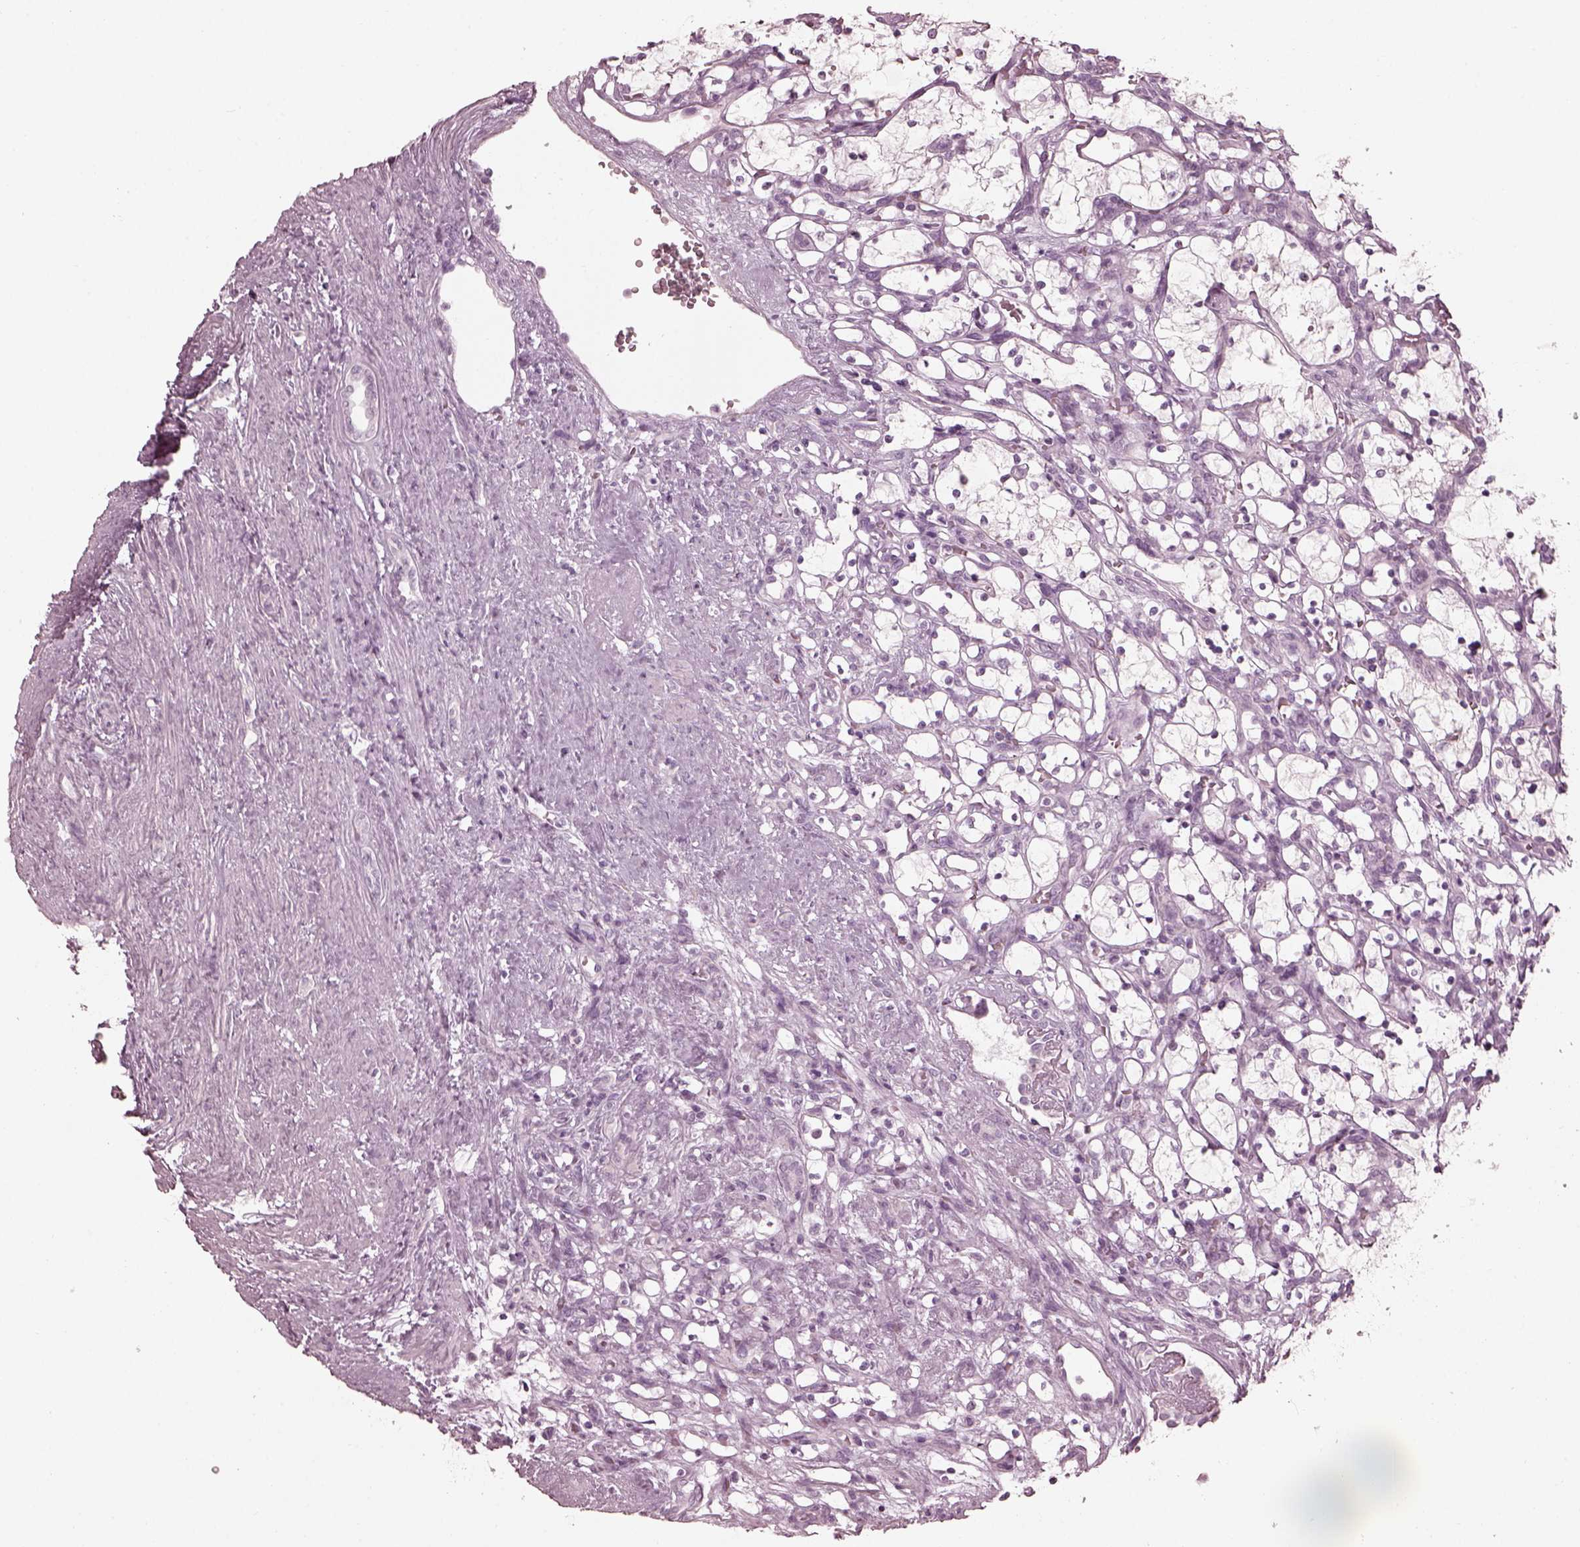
{"staining": {"intensity": "negative", "quantity": "none", "location": "none"}, "tissue": "renal cancer", "cell_type": "Tumor cells", "image_type": "cancer", "snomed": [{"axis": "morphology", "description": "Adenocarcinoma, NOS"}, {"axis": "topography", "description": "Kidney"}], "caption": "This is an immunohistochemistry (IHC) histopathology image of renal adenocarcinoma. There is no staining in tumor cells.", "gene": "SAXO2", "patient": {"sex": "female", "age": 69}}